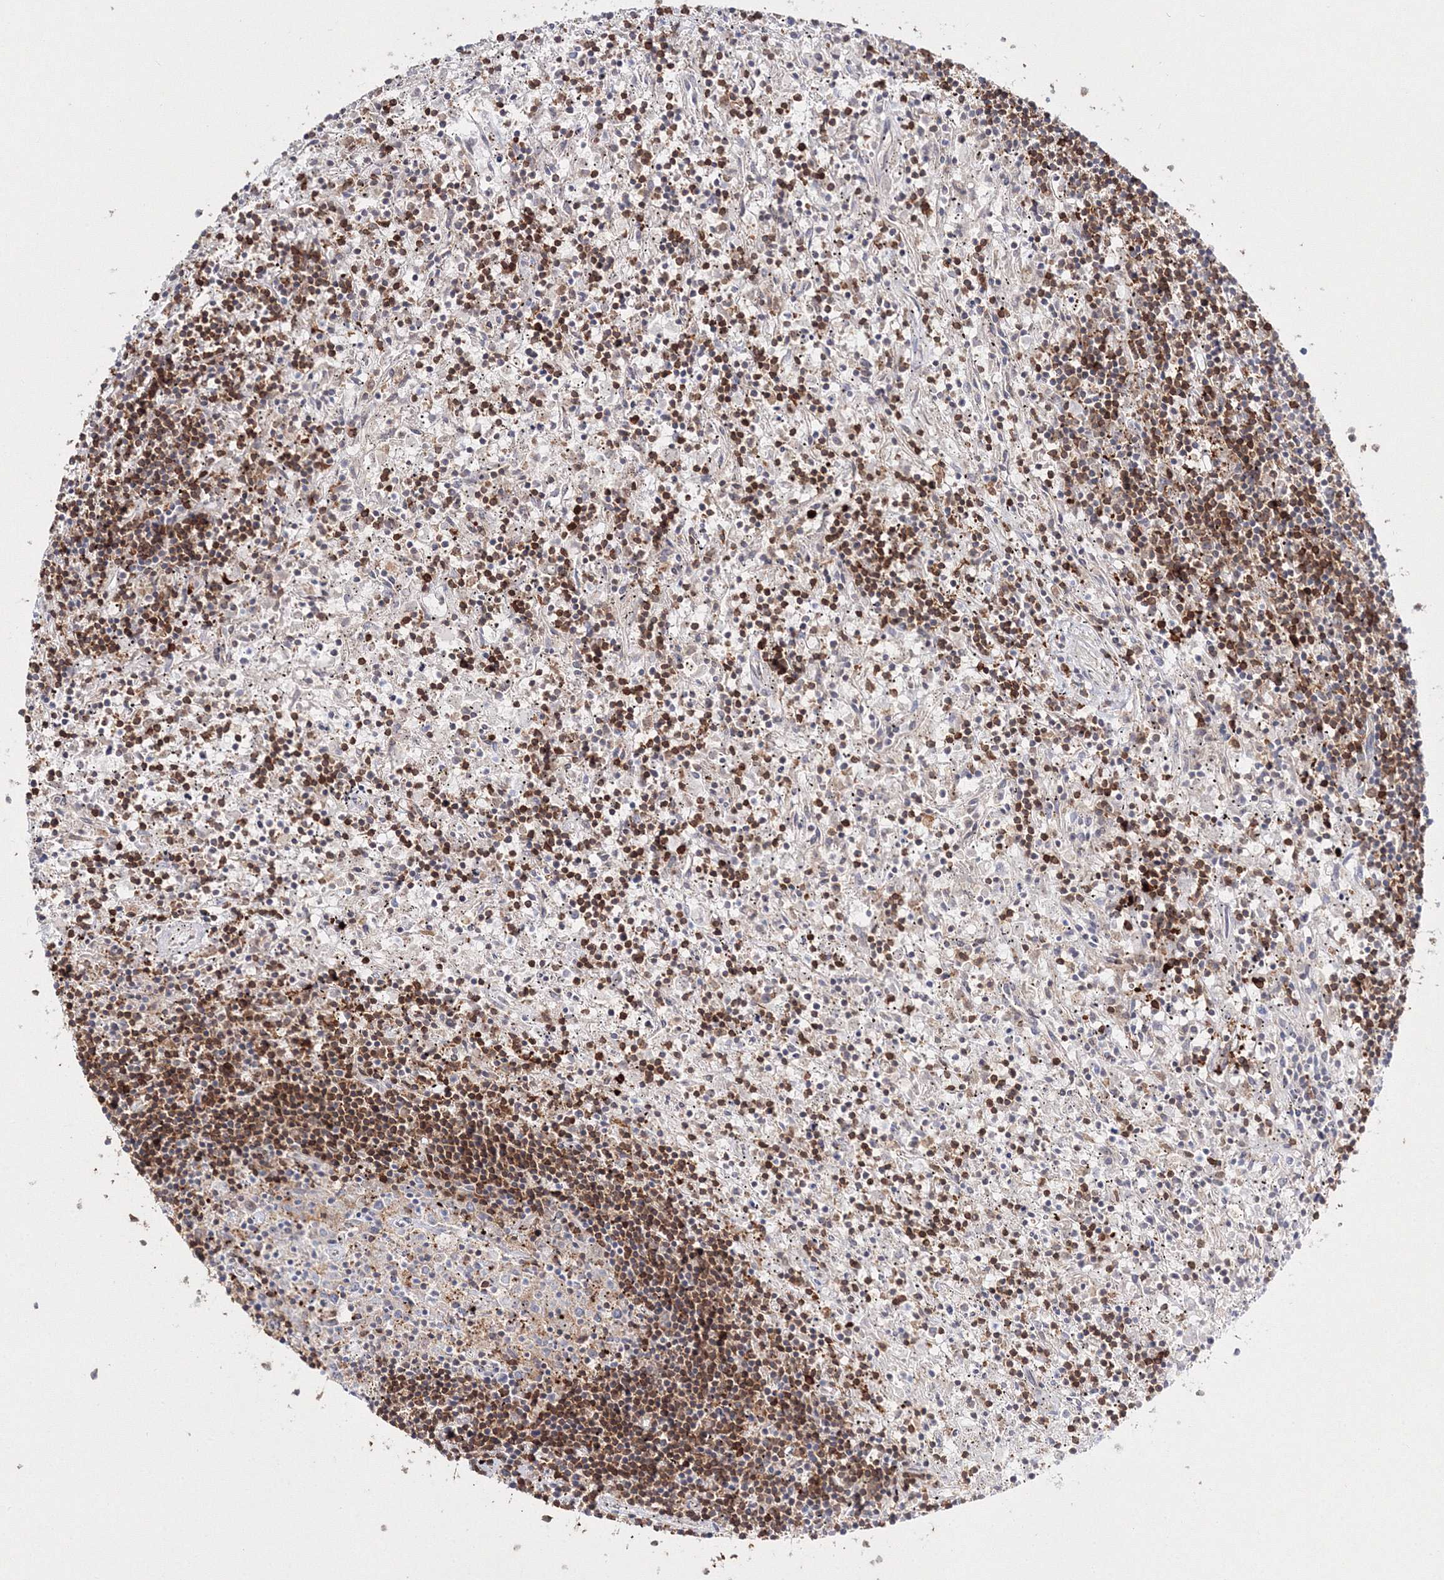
{"staining": {"intensity": "moderate", "quantity": ">75%", "location": "cytoplasmic/membranous"}, "tissue": "lymphoma", "cell_type": "Tumor cells", "image_type": "cancer", "snomed": [{"axis": "morphology", "description": "Malignant lymphoma, non-Hodgkin's type, Low grade"}, {"axis": "topography", "description": "Spleen"}], "caption": "Immunohistochemical staining of low-grade malignant lymphoma, non-Hodgkin's type exhibits medium levels of moderate cytoplasmic/membranous positivity in about >75% of tumor cells. Using DAB (brown) and hematoxylin (blue) stains, captured at high magnification using brightfield microscopy.", "gene": "ARCN1", "patient": {"sex": "male", "age": 76}}